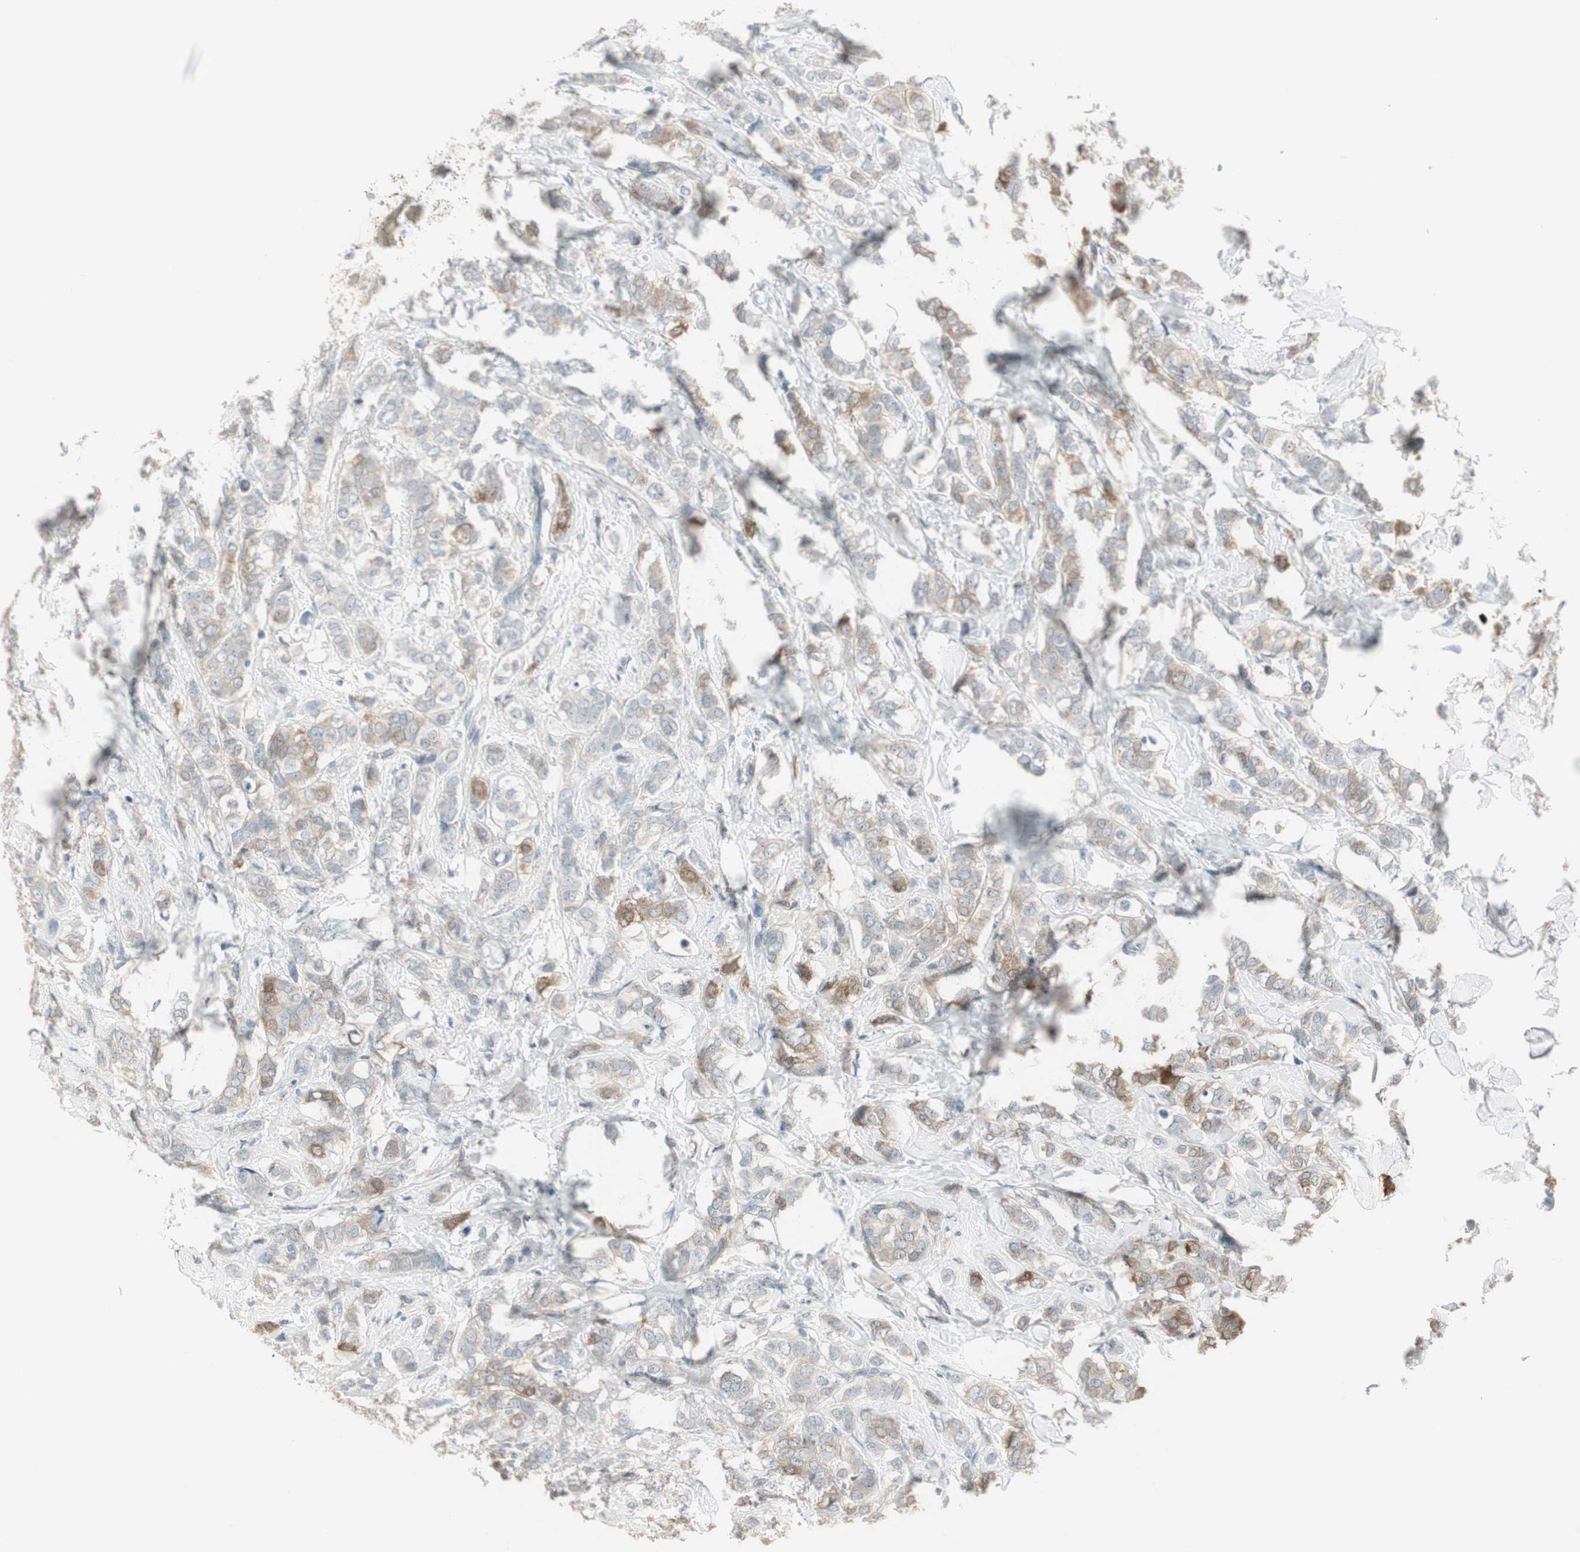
{"staining": {"intensity": "moderate", "quantity": "25%-75%", "location": "cytoplasmic/membranous"}, "tissue": "breast cancer", "cell_type": "Tumor cells", "image_type": "cancer", "snomed": [{"axis": "morphology", "description": "Lobular carcinoma"}, {"axis": "topography", "description": "Breast"}], "caption": "Tumor cells reveal moderate cytoplasmic/membranous expression in about 25%-75% of cells in lobular carcinoma (breast).", "gene": "PDZK1", "patient": {"sex": "female", "age": 60}}